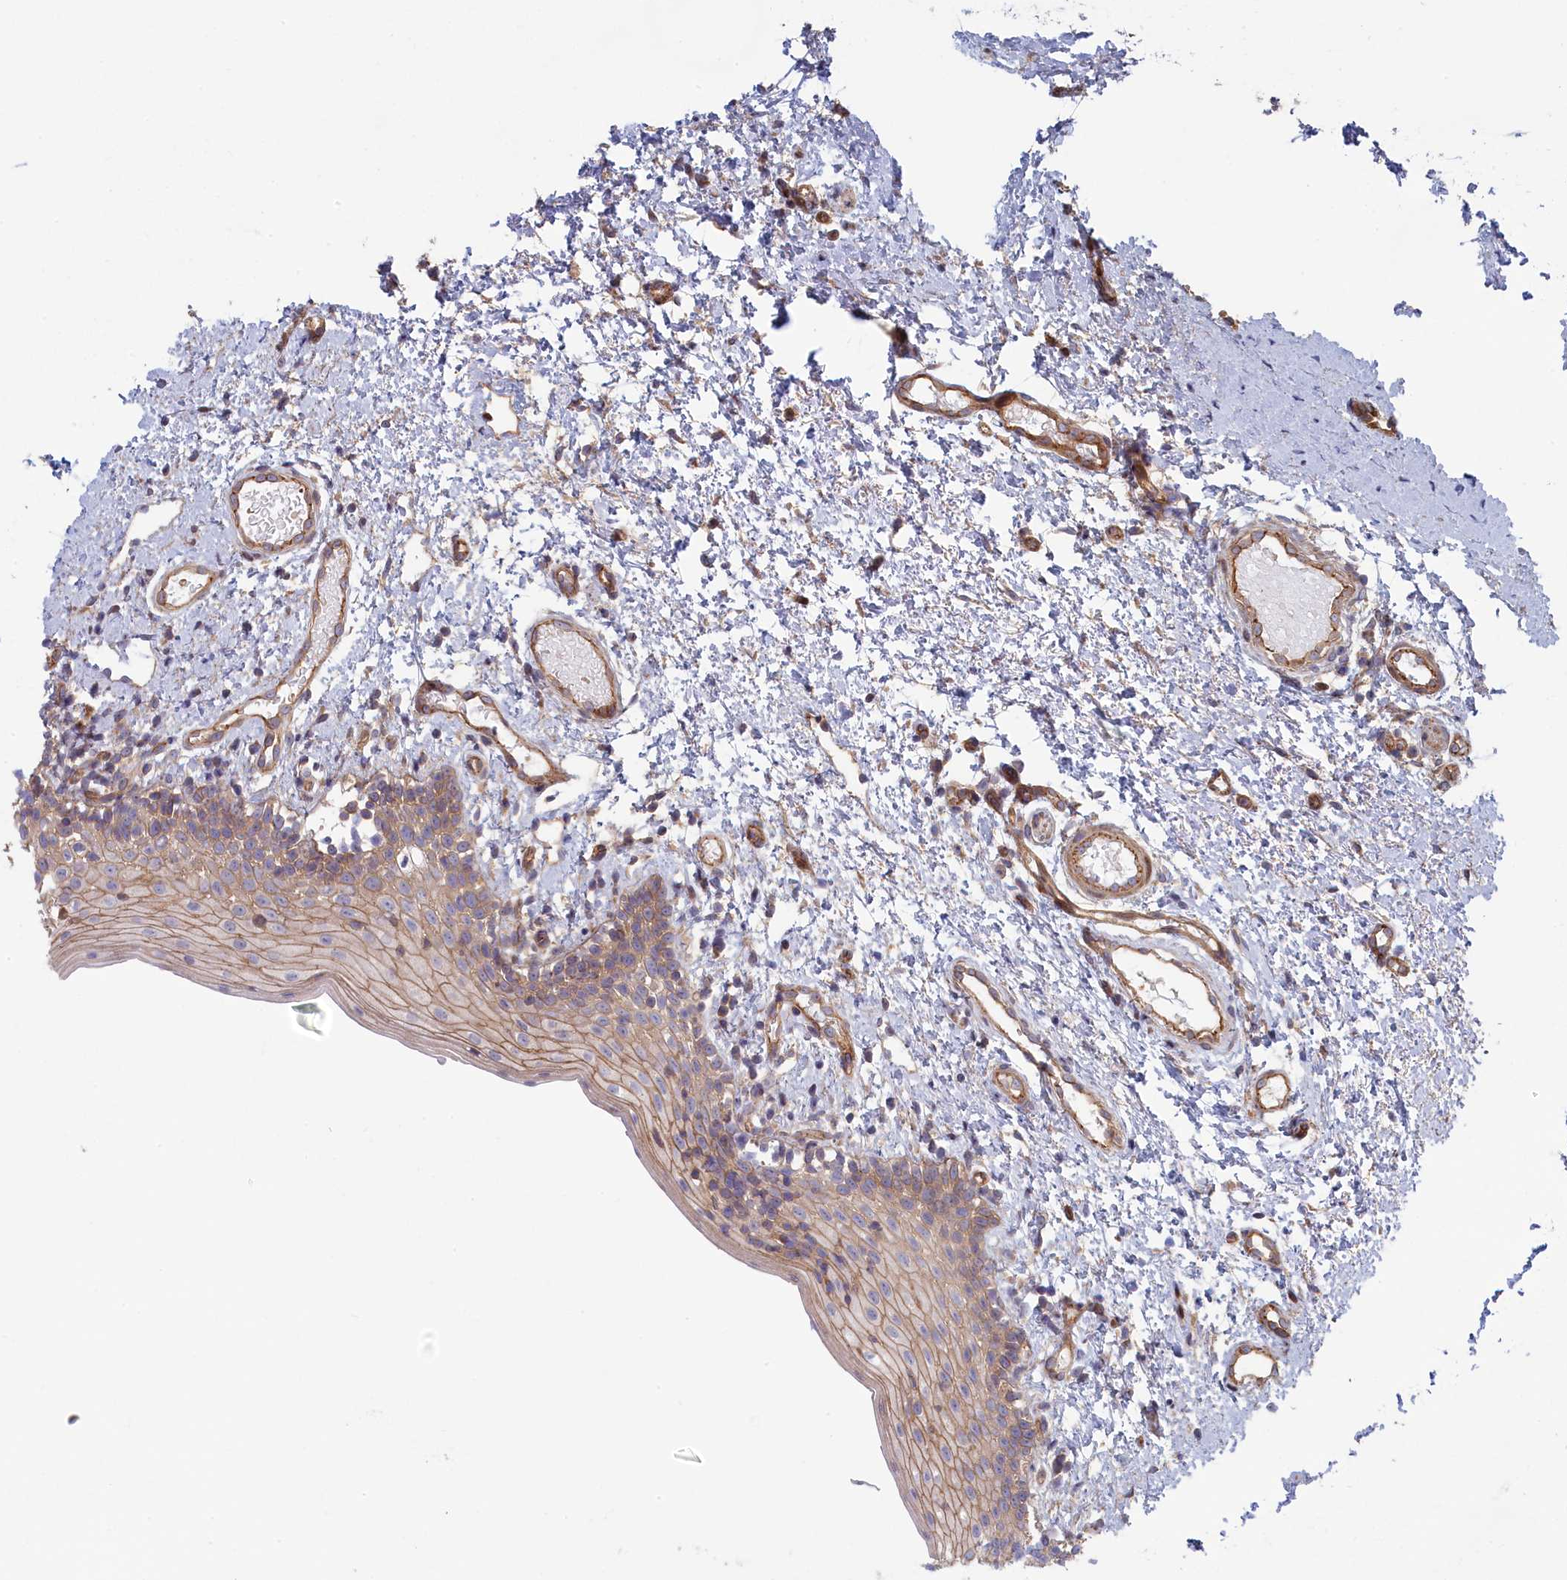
{"staining": {"intensity": "weak", "quantity": "25%-75%", "location": "cytoplasmic/membranous"}, "tissue": "oral mucosa", "cell_type": "Squamous epithelial cells", "image_type": "normal", "snomed": [{"axis": "morphology", "description": "Normal tissue, NOS"}, {"axis": "topography", "description": "Oral tissue"}], "caption": "Immunohistochemistry (DAB (3,3'-diaminobenzidine)) staining of benign human oral mucosa shows weak cytoplasmic/membranous protein staining in approximately 25%-75% of squamous epithelial cells. Immunohistochemistry stains the protein in brown and the nuclei are stained blue.", "gene": "RILPL1", "patient": {"sex": "female", "age": 13}}